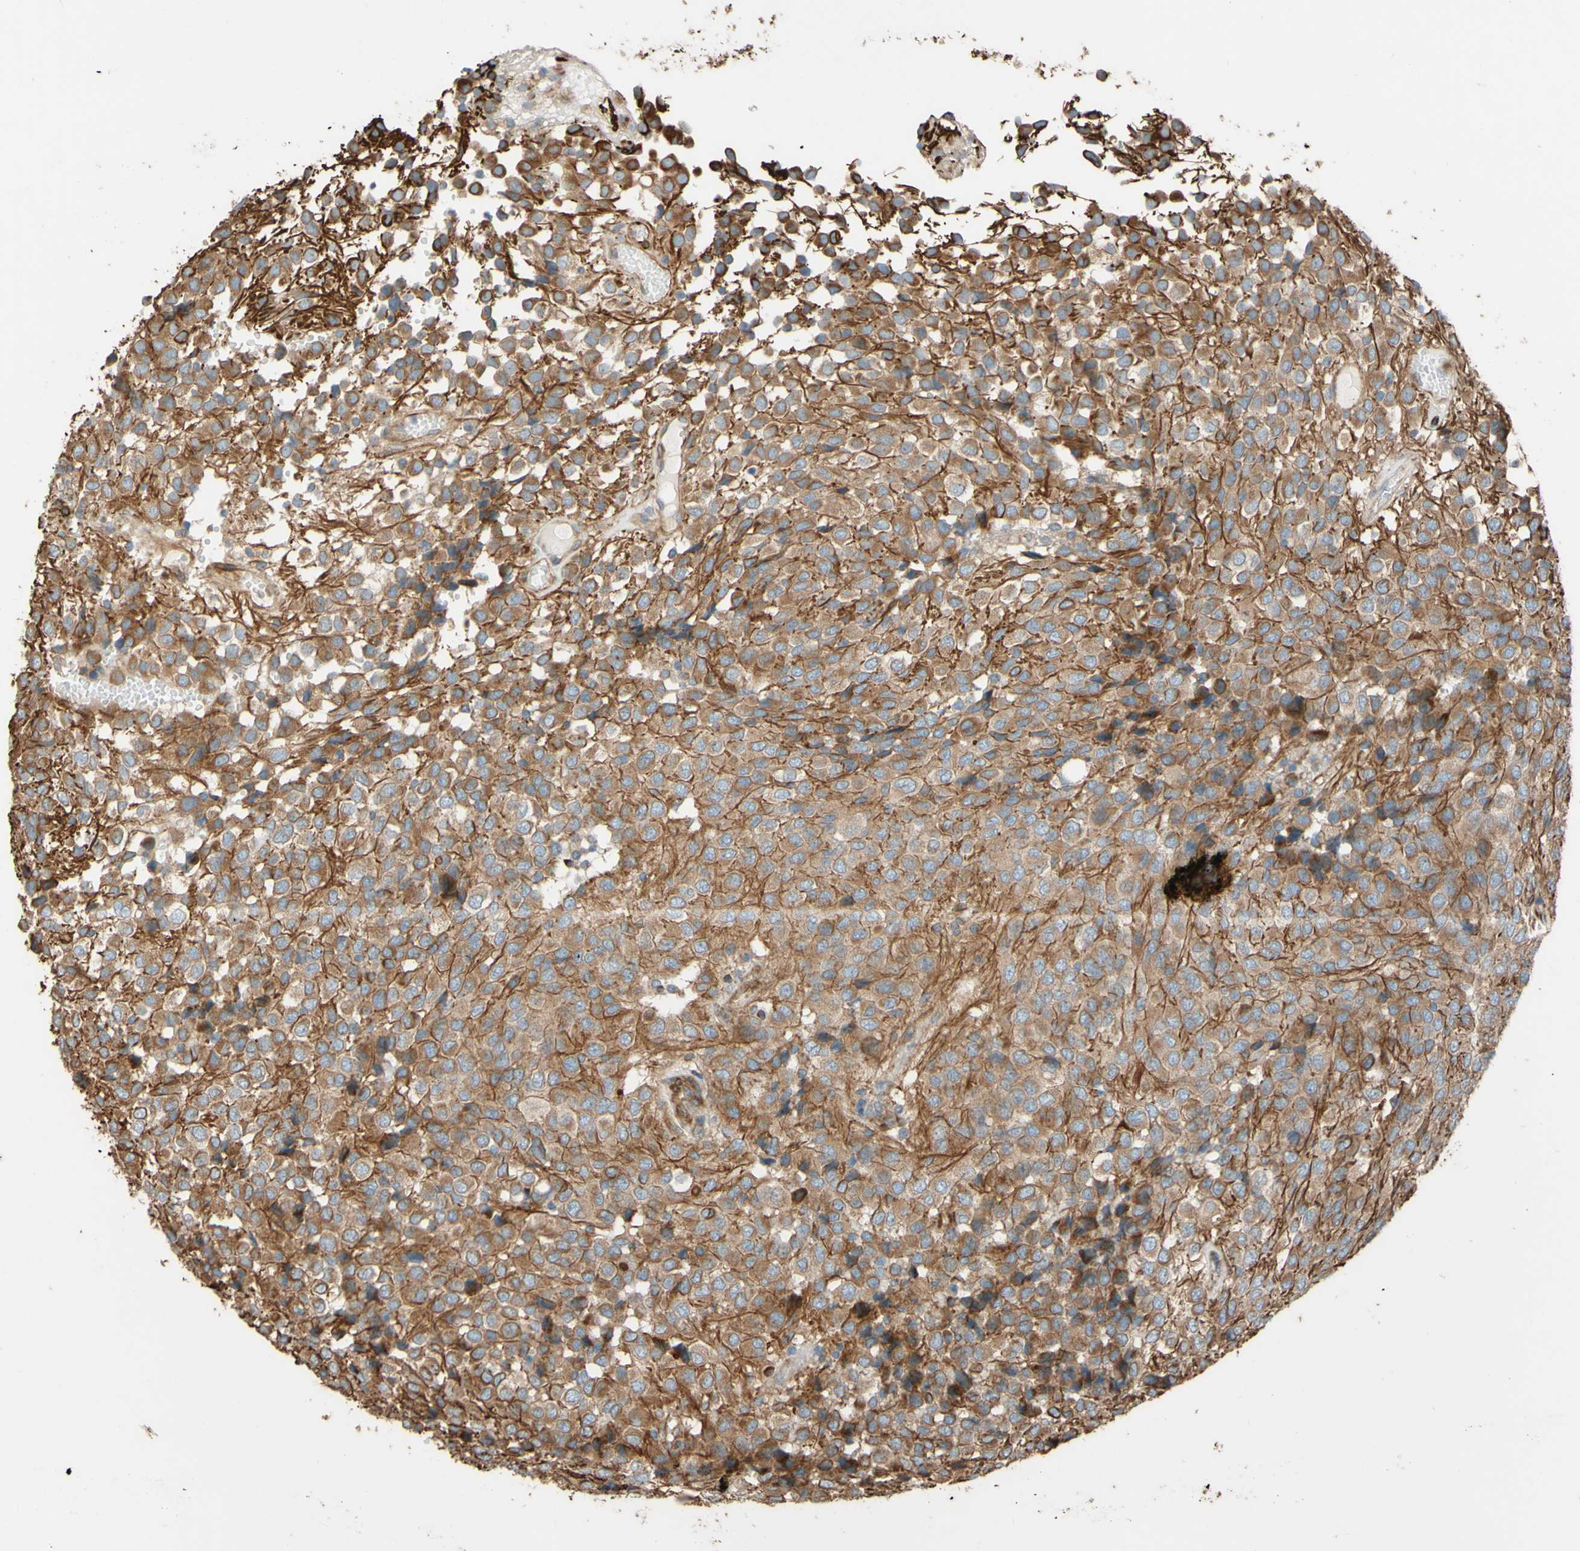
{"staining": {"intensity": "moderate", "quantity": ">75%", "location": "cytoplasmic/membranous"}, "tissue": "glioma", "cell_type": "Tumor cells", "image_type": "cancer", "snomed": [{"axis": "morphology", "description": "Glioma, malignant, High grade"}, {"axis": "topography", "description": "Brain"}], "caption": "The immunohistochemical stain labels moderate cytoplasmic/membranous expression in tumor cells of high-grade glioma (malignant) tissue.", "gene": "C1orf43", "patient": {"sex": "male", "age": 32}}